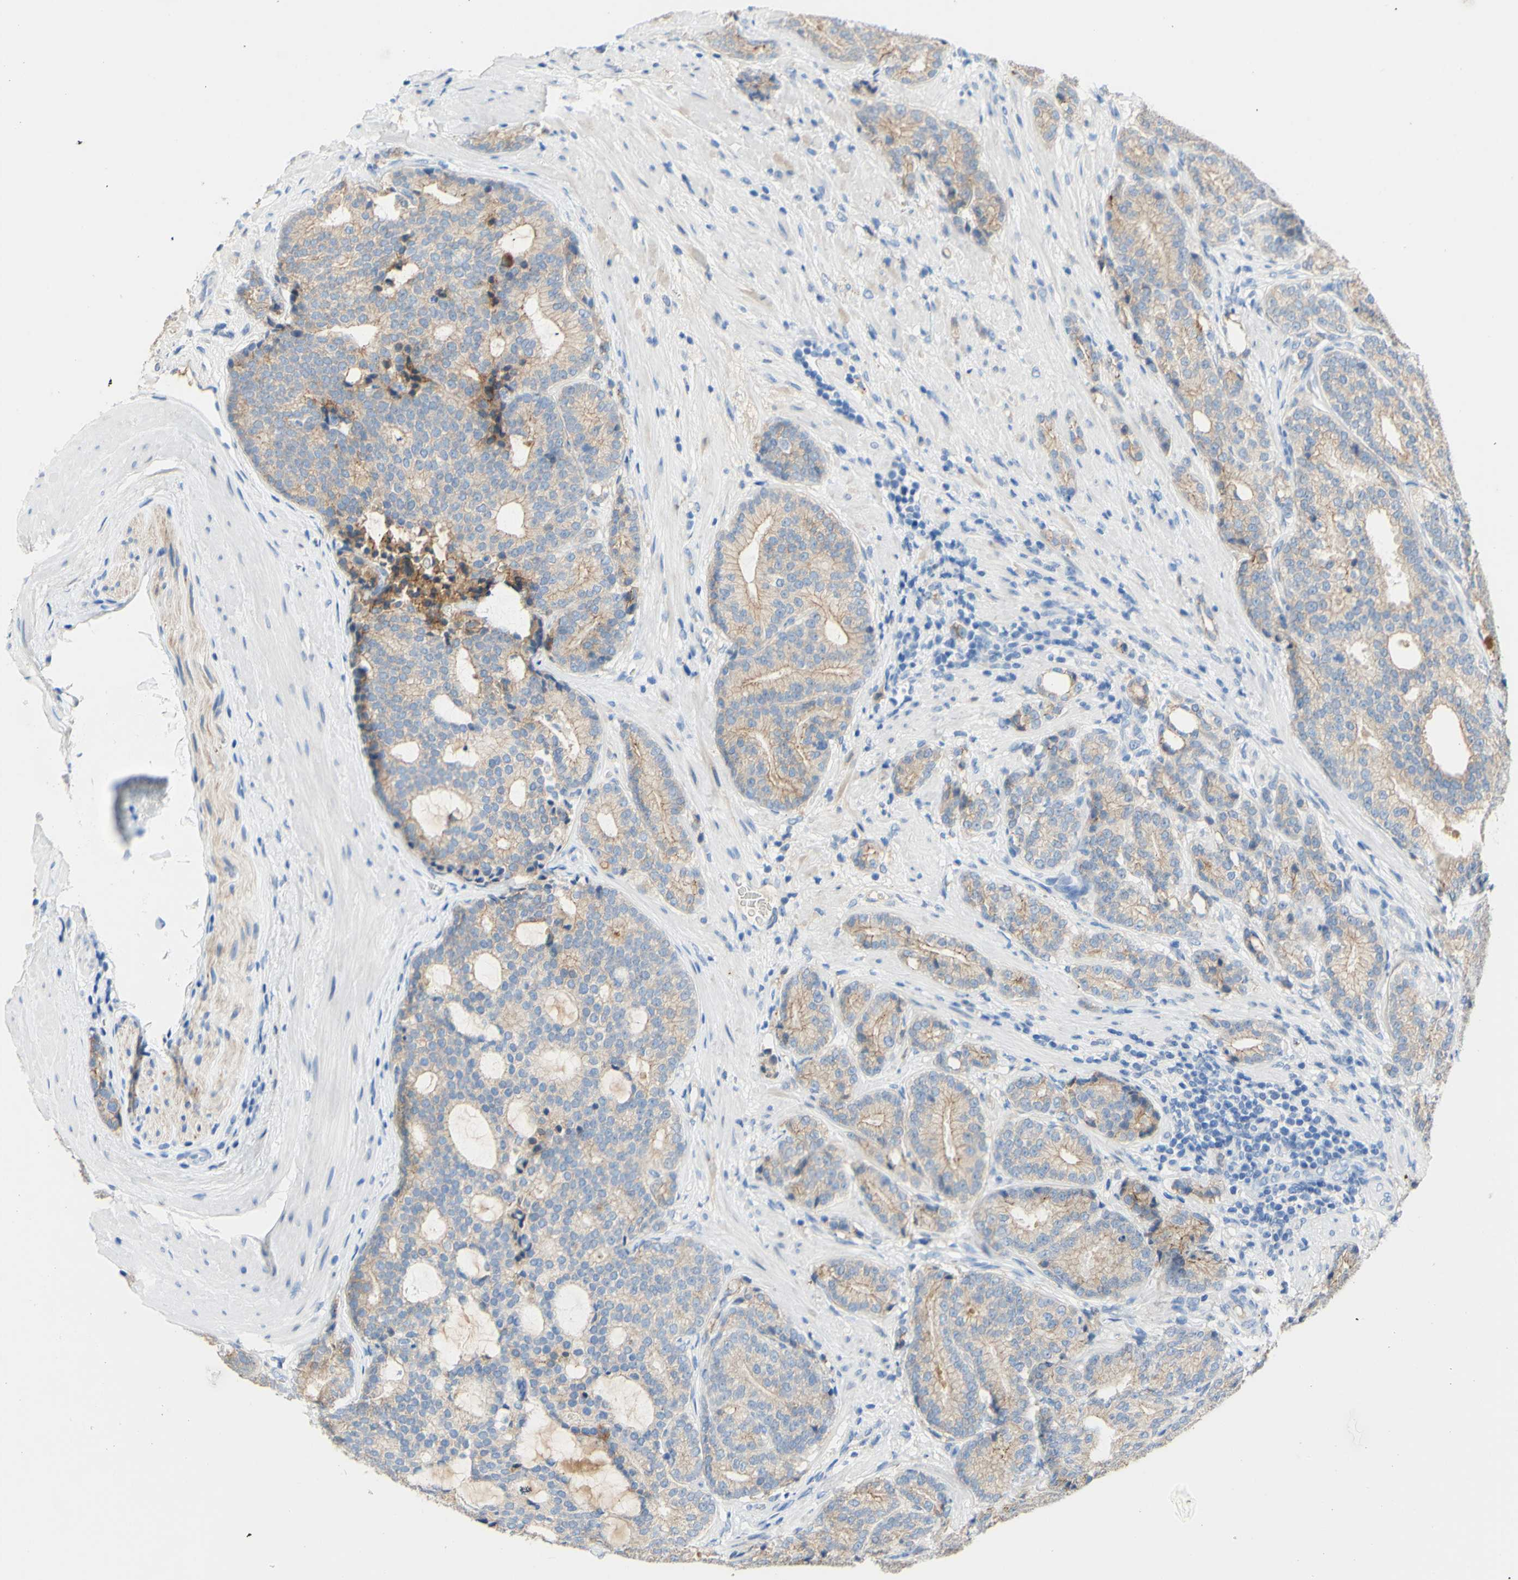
{"staining": {"intensity": "moderate", "quantity": ">75%", "location": "cytoplasmic/membranous"}, "tissue": "prostate cancer", "cell_type": "Tumor cells", "image_type": "cancer", "snomed": [{"axis": "morphology", "description": "Adenocarcinoma, High grade"}, {"axis": "topography", "description": "Prostate"}], "caption": "Prostate high-grade adenocarcinoma stained for a protein (brown) demonstrates moderate cytoplasmic/membranous positive staining in about >75% of tumor cells.", "gene": "DSC2", "patient": {"sex": "male", "age": 61}}